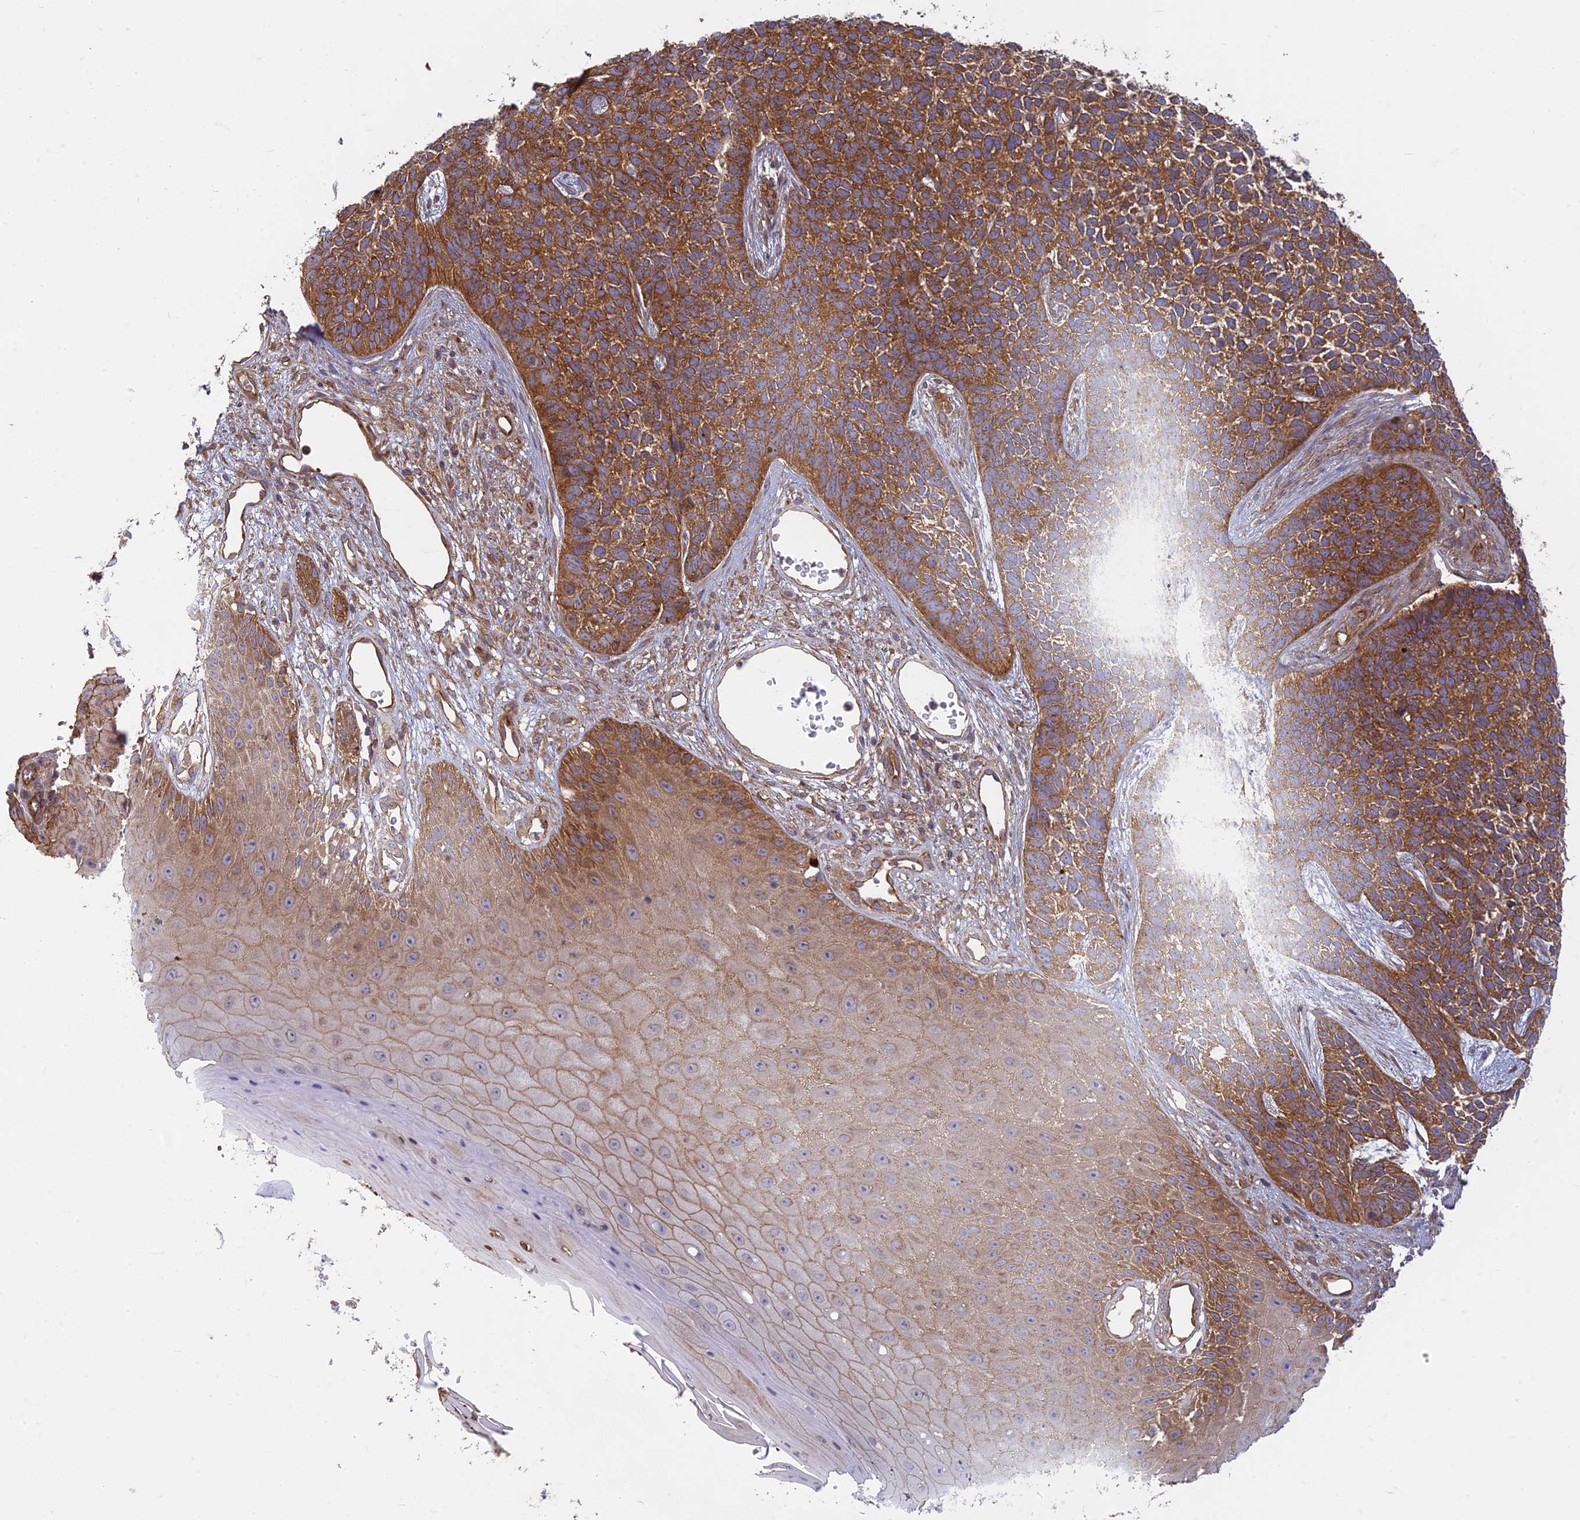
{"staining": {"intensity": "strong", "quantity": ">75%", "location": "cytoplasmic/membranous"}, "tissue": "skin cancer", "cell_type": "Tumor cells", "image_type": "cancer", "snomed": [{"axis": "morphology", "description": "Basal cell carcinoma"}, {"axis": "topography", "description": "Skin"}], "caption": "IHC of human skin basal cell carcinoma demonstrates high levels of strong cytoplasmic/membranous positivity in about >75% of tumor cells. The staining is performed using DAB (3,3'-diaminobenzidine) brown chromogen to label protein expression. The nuclei are counter-stained blue using hematoxylin.", "gene": "TCF25", "patient": {"sex": "female", "age": 84}}